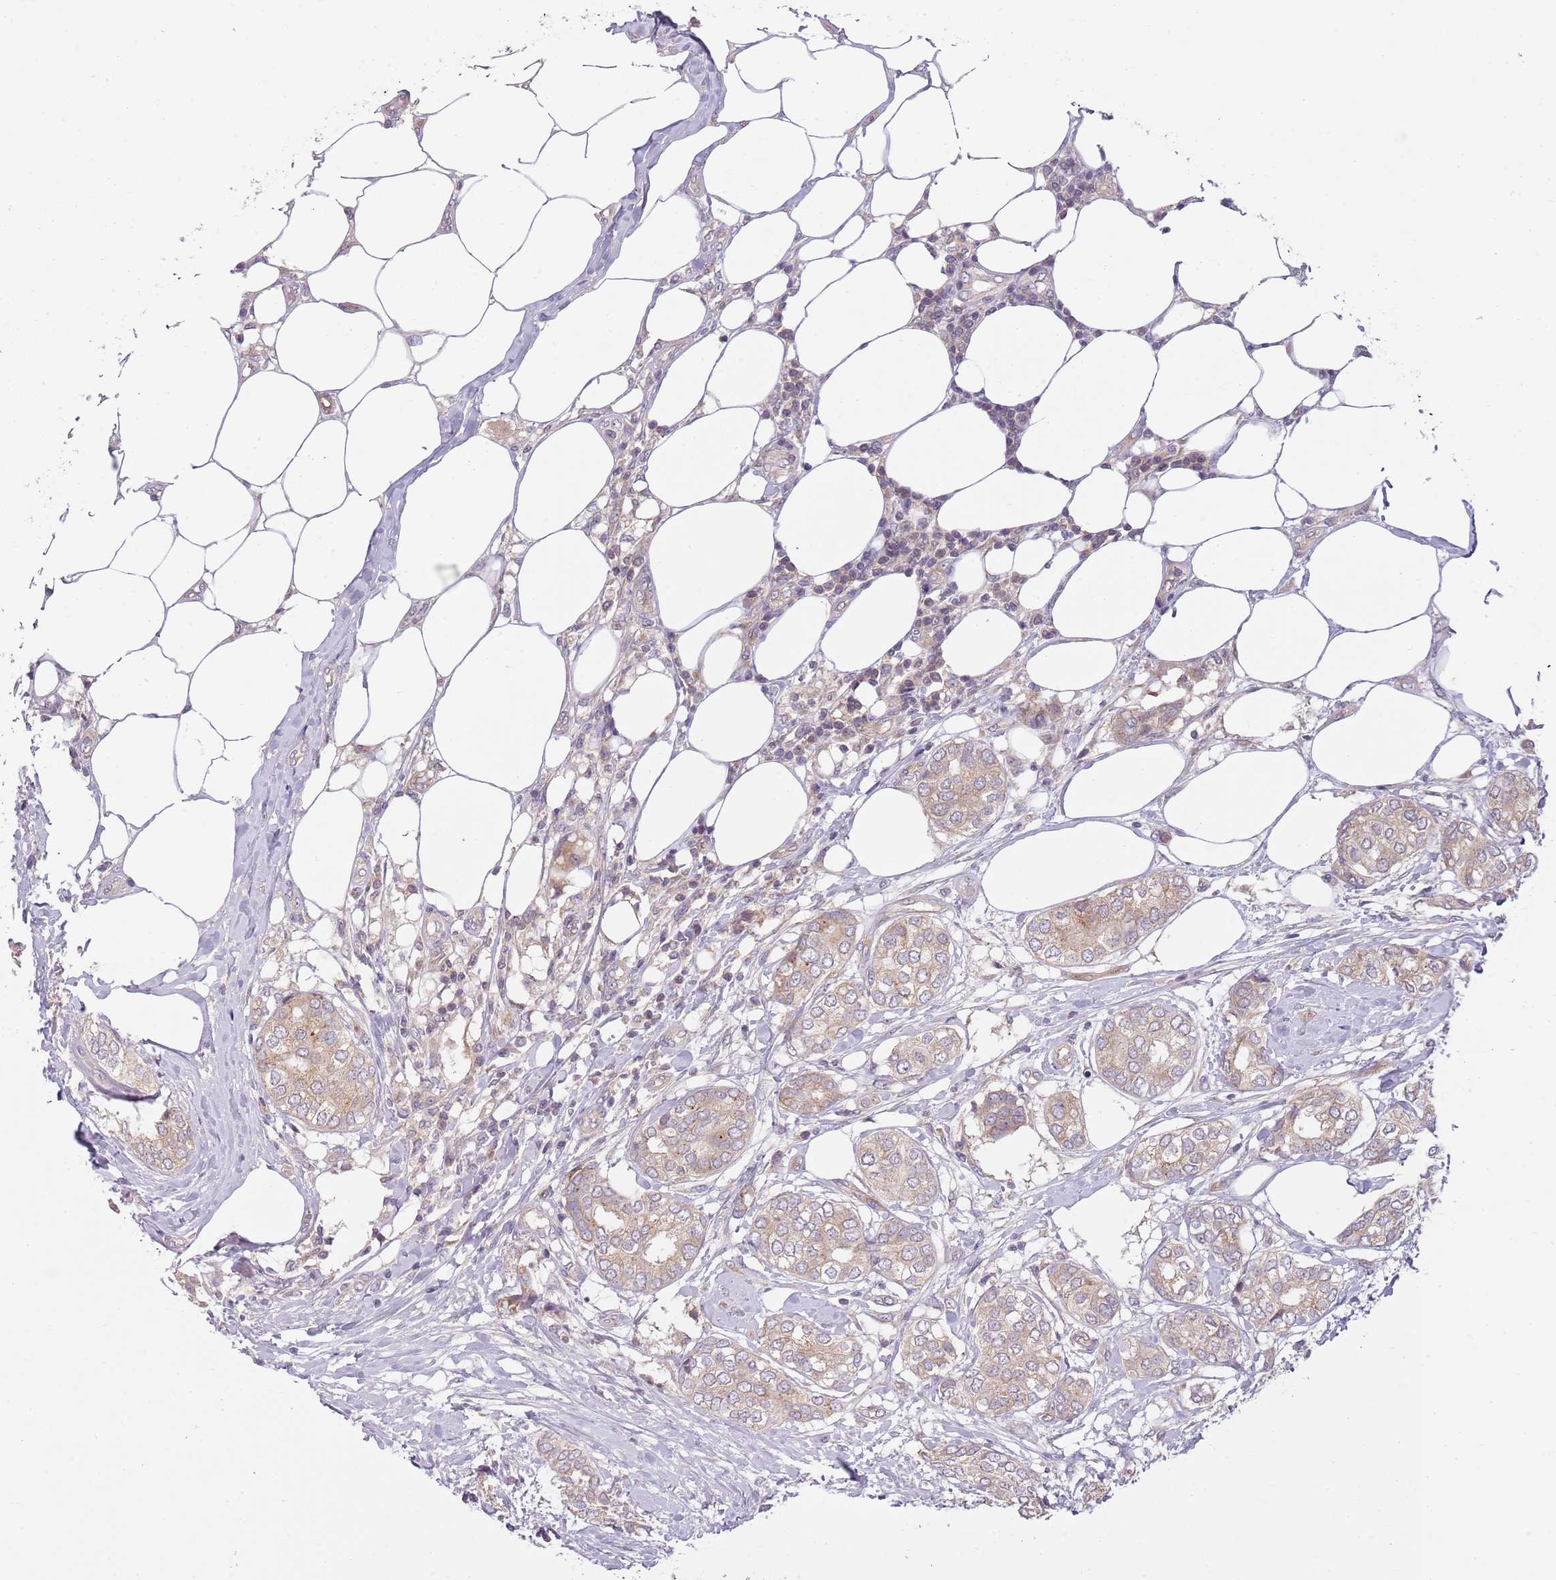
{"staining": {"intensity": "weak", "quantity": "<25%", "location": "cytoplasmic/membranous"}, "tissue": "breast cancer", "cell_type": "Tumor cells", "image_type": "cancer", "snomed": [{"axis": "morphology", "description": "Duct carcinoma"}, {"axis": "topography", "description": "Breast"}], "caption": "DAB immunohistochemical staining of breast cancer demonstrates no significant expression in tumor cells.", "gene": "SKOR2", "patient": {"sex": "female", "age": 73}}